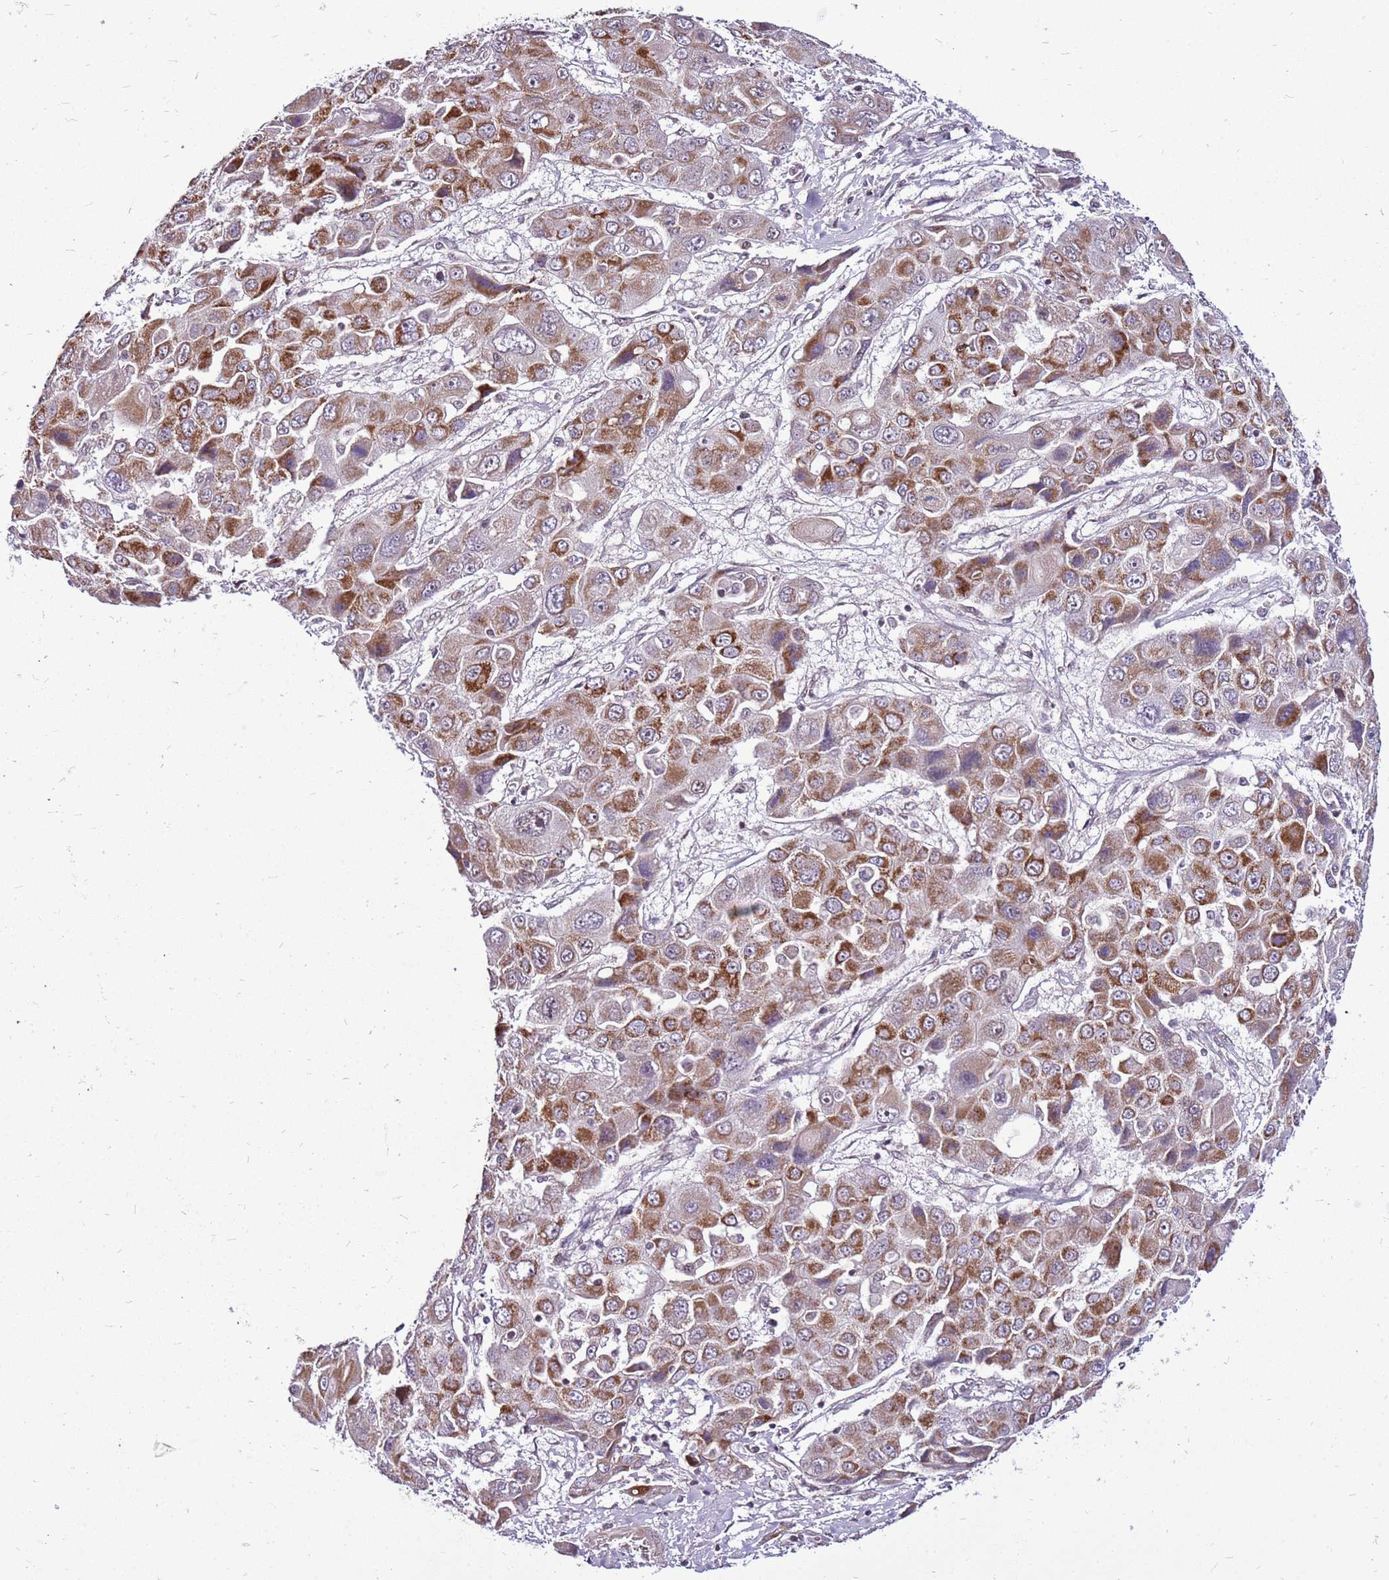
{"staining": {"intensity": "moderate", "quantity": ">75%", "location": "cytoplasmic/membranous"}, "tissue": "liver cancer", "cell_type": "Tumor cells", "image_type": "cancer", "snomed": [{"axis": "morphology", "description": "Cholangiocarcinoma"}, {"axis": "topography", "description": "Liver"}], "caption": "Brown immunohistochemical staining in liver cancer shows moderate cytoplasmic/membranous expression in about >75% of tumor cells. The staining is performed using DAB brown chromogen to label protein expression. The nuclei are counter-stained blue using hematoxylin.", "gene": "CCDC166", "patient": {"sex": "male", "age": 67}}